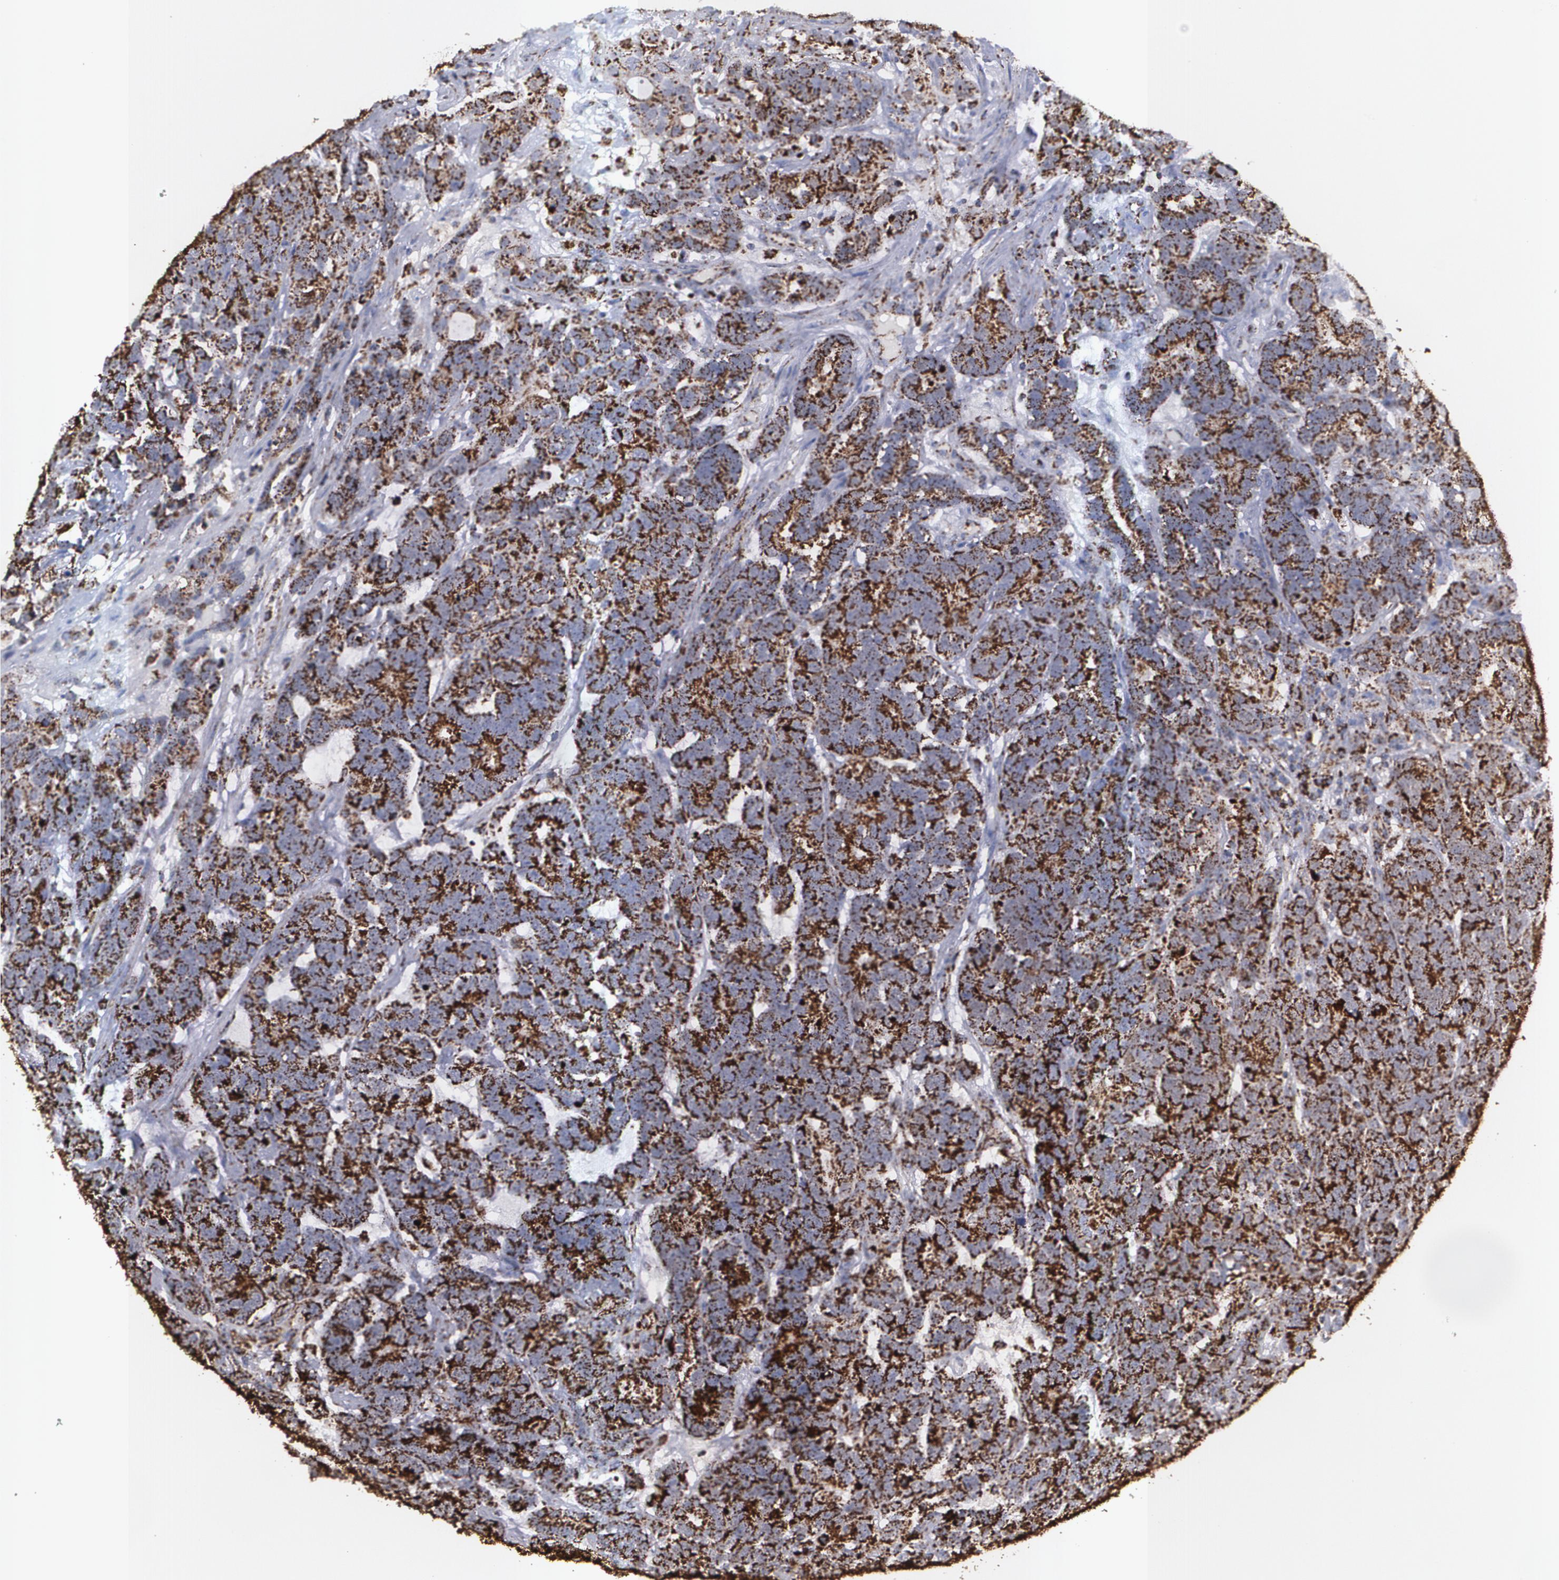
{"staining": {"intensity": "strong", "quantity": ">75%", "location": "cytoplasmic/membranous"}, "tissue": "testis cancer", "cell_type": "Tumor cells", "image_type": "cancer", "snomed": [{"axis": "morphology", "description": "Carcinoma, Embryonal, NOS"}, {"axis": "topography", "description": "Testis"}], "caption": "A brown stain highlights strong cytoplasmic/membranous expression of a protein in human embryonal carcinoma (testis) tumor cells. Using DAB (brown) and hematoxylin (blue) stains, captured at high magnification using brightfield microscopy.", "gene": "HSPD1", "patient": {"sex": "male", "age": 26}}